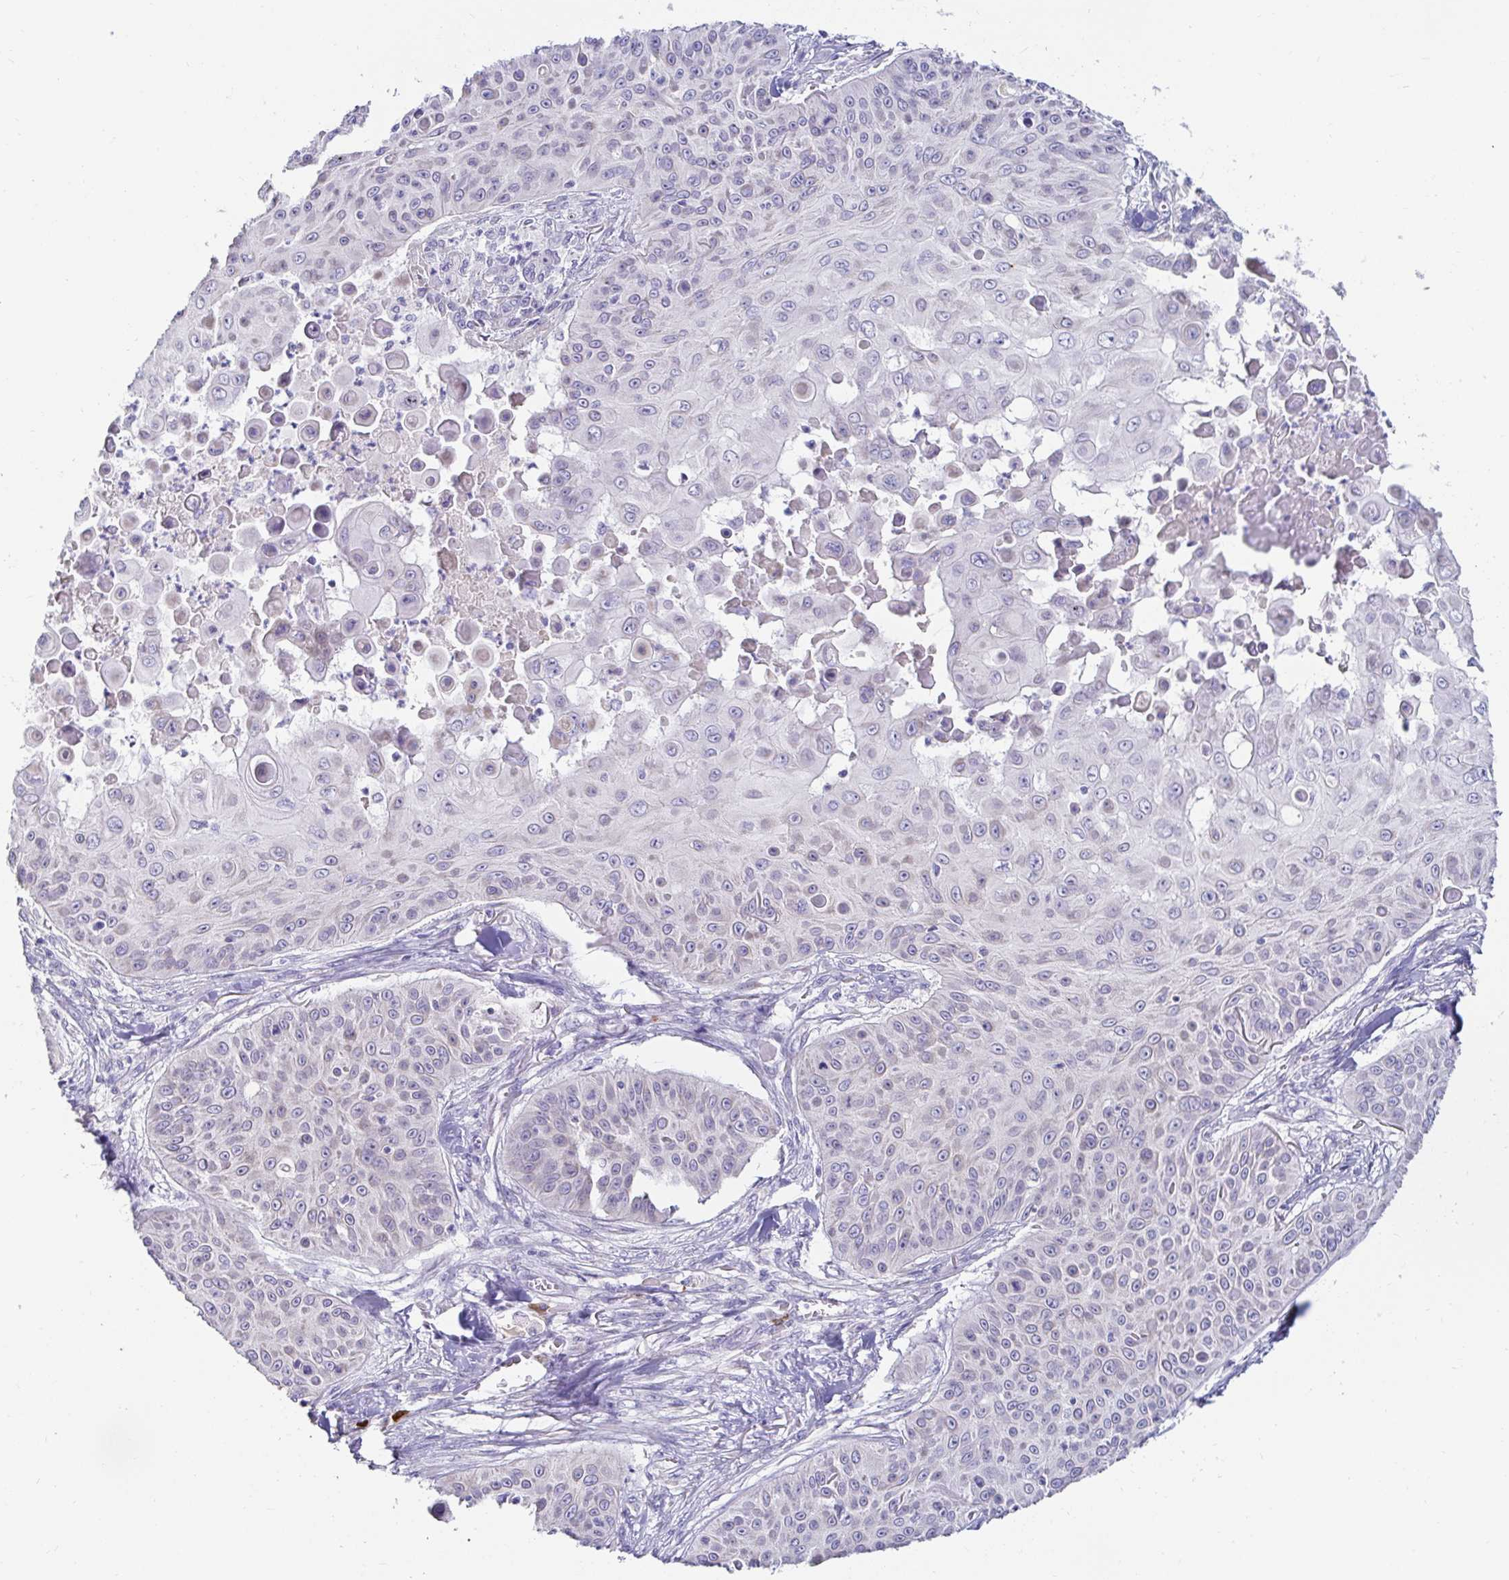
{"staining": {"intensity": "negative", "quantity": "none", "location": "none"}, "tissue": "skin cancer", "cell_type": "Tumor cells", "image_type": "cancer", "snomed": [{"axis": "morphology", "description": "Squamous cell carcinoma, NOS"}, {"axis": "topography", "description": "Skin"}], "caption": "Tumor cells are negative for protein expression in human skin cancer.", "gene": "C4orf17", "patient": {"sex": "male", "age": 82}}